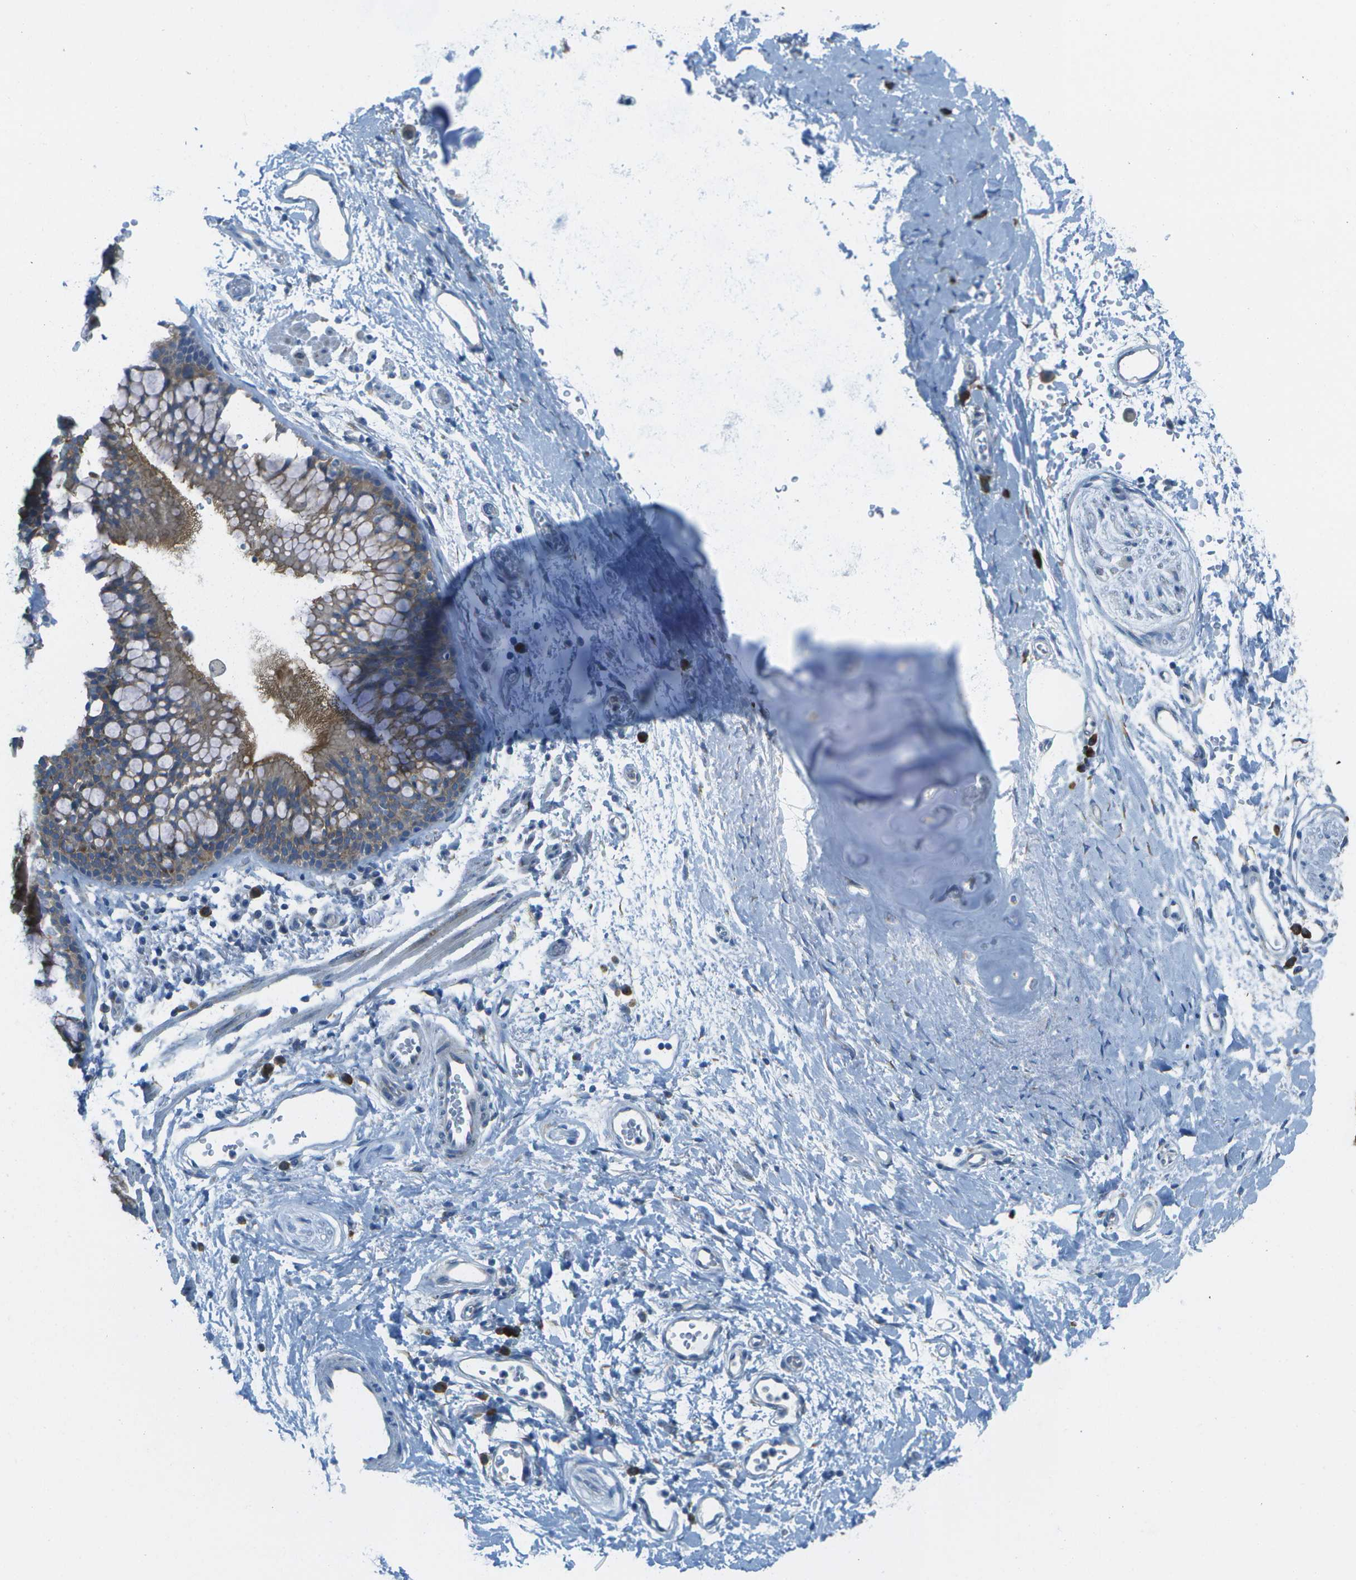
{"staining": {"intensity": "negative", "quantity": "none", "location": "none"}, "tissue": "adipose tissue", "cell_type": "Adipocytes", "image_type": "normal", "snomed": [{"axis": "morphology", "description": "Normal tissue, NOS"}, {"axis": "topography", "description": "Cartilage tissue"}, {"axis": "topography", "description": "Bronchus"}], "caption": "Human adipose tissue stained for a protein using IHC exhibits no positivity in adipocytes.", "gene": "KCTD3", "patient": {"sex": "female", "age": 53}}